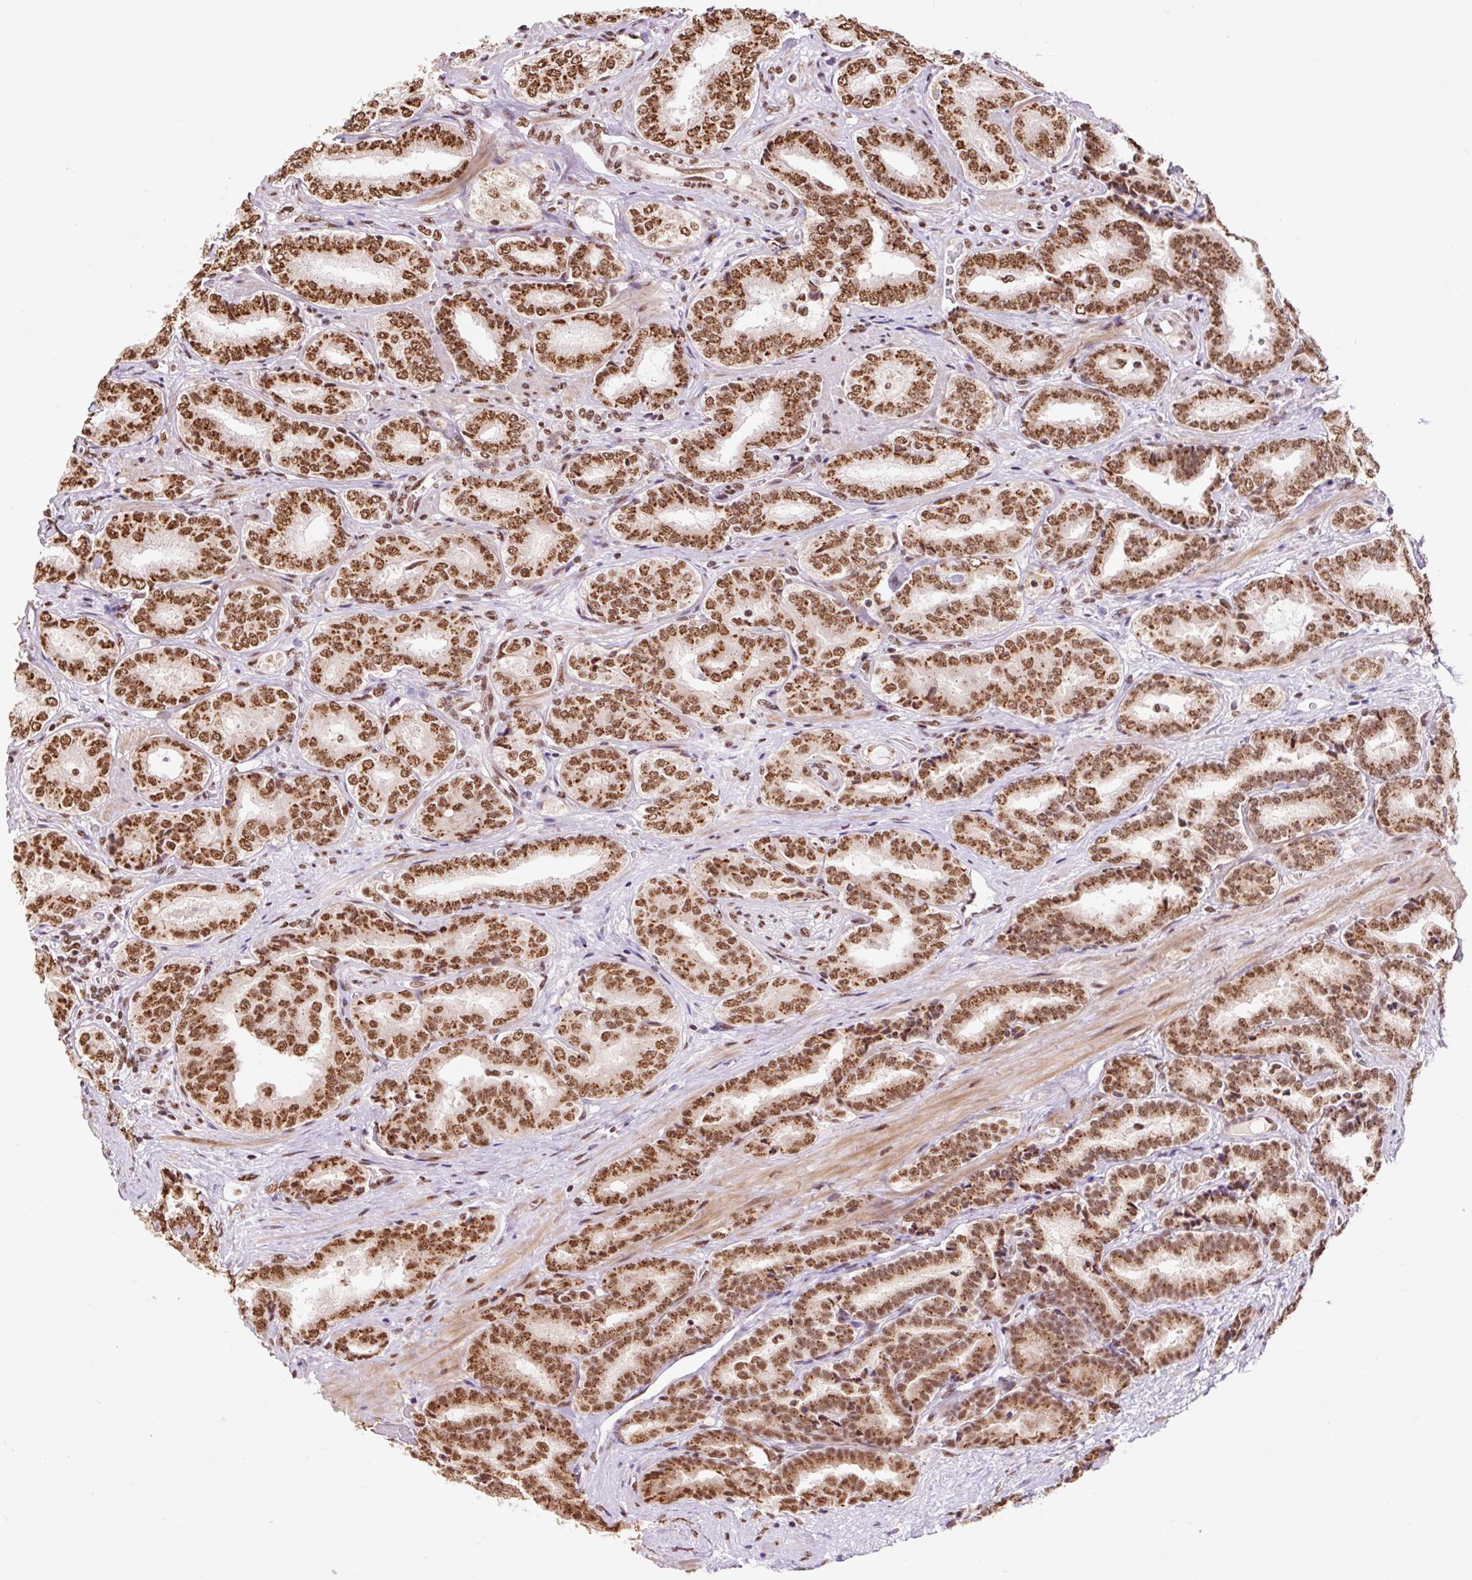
{"staining": {"intensity": "strong", "quantity": ">75%", "location": "nuclear"}, "tissue": "prostate cancer", "cell_type": "Tumor cells", "image_type": "cancer", "snomed": [{"axis": "morphology", "description": "Adenocarcinoma, High grade"}, {"axis": "topography", "description": "Prostate"}], "caption": "DAB immunohistochemical staining of prostate cancer (adenocarcinoma (high-grade)) demonstrates strong nuclear protein staining in approximately >75% of tumor cells.", "gene": "BICRA", "patient": {"sex": "male", "age": 72}}